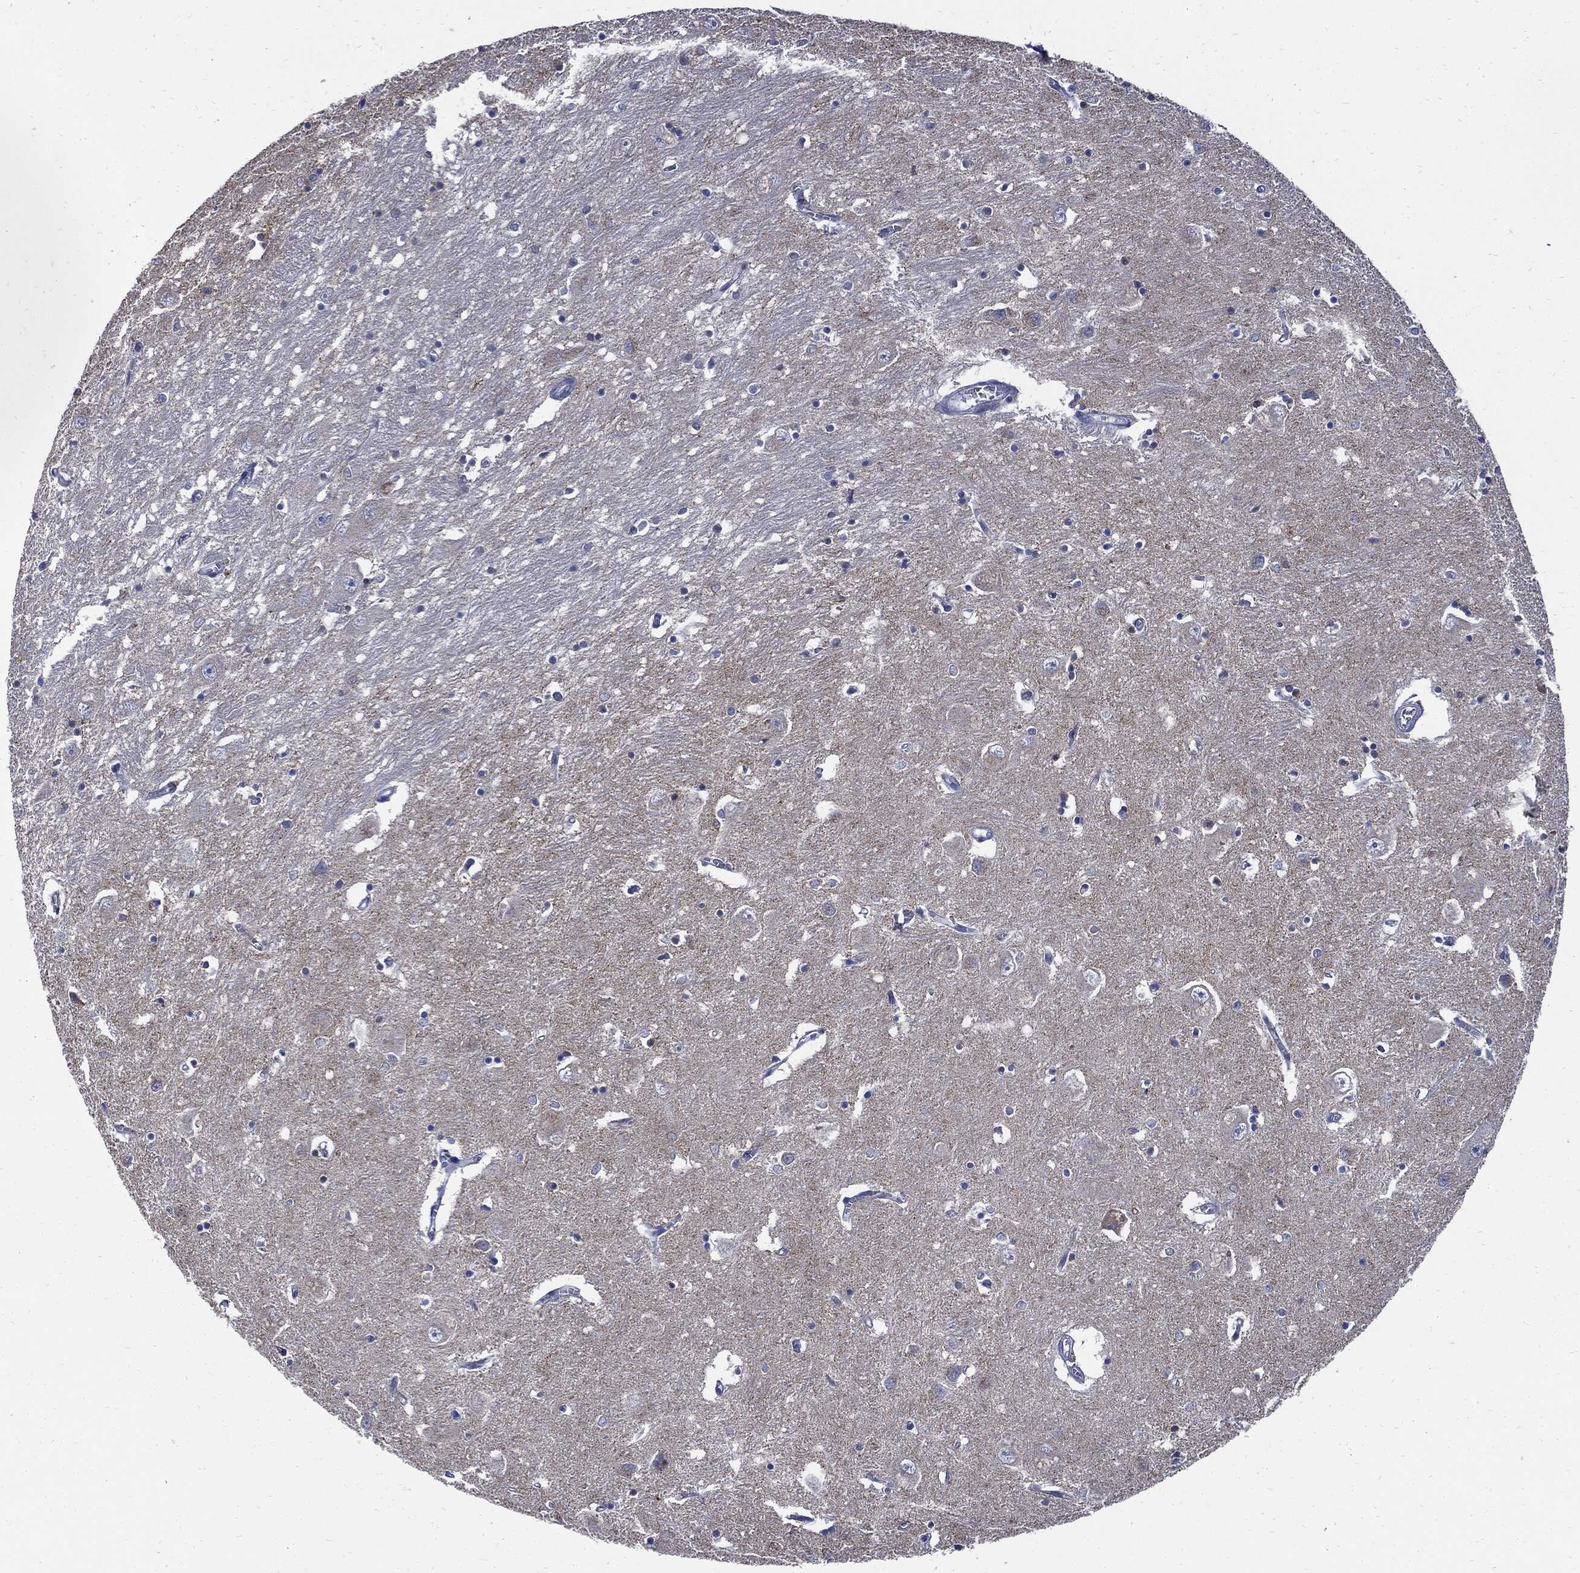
{"staining": {"intensity": "negative", "quantity": "none", "location": "none"}, "tissue": "caudate", "cell_type": "Glial cells", "image_type": "normal", "snomed": [{"axis": "morphology", "description": "Normal tissue, NOS"}, {"axis": "topography", "description": "Lateral ventricle wall"}], "caption": "IHC image of normal caudate: human caudate stained with DAB (3,3'-diaminobenzidine) demonstrates no significant protein positivity in glial cells. Nuclei are stained in blue.", "gene": "CPE", "patient": {"sex": "male", "age": 54}}